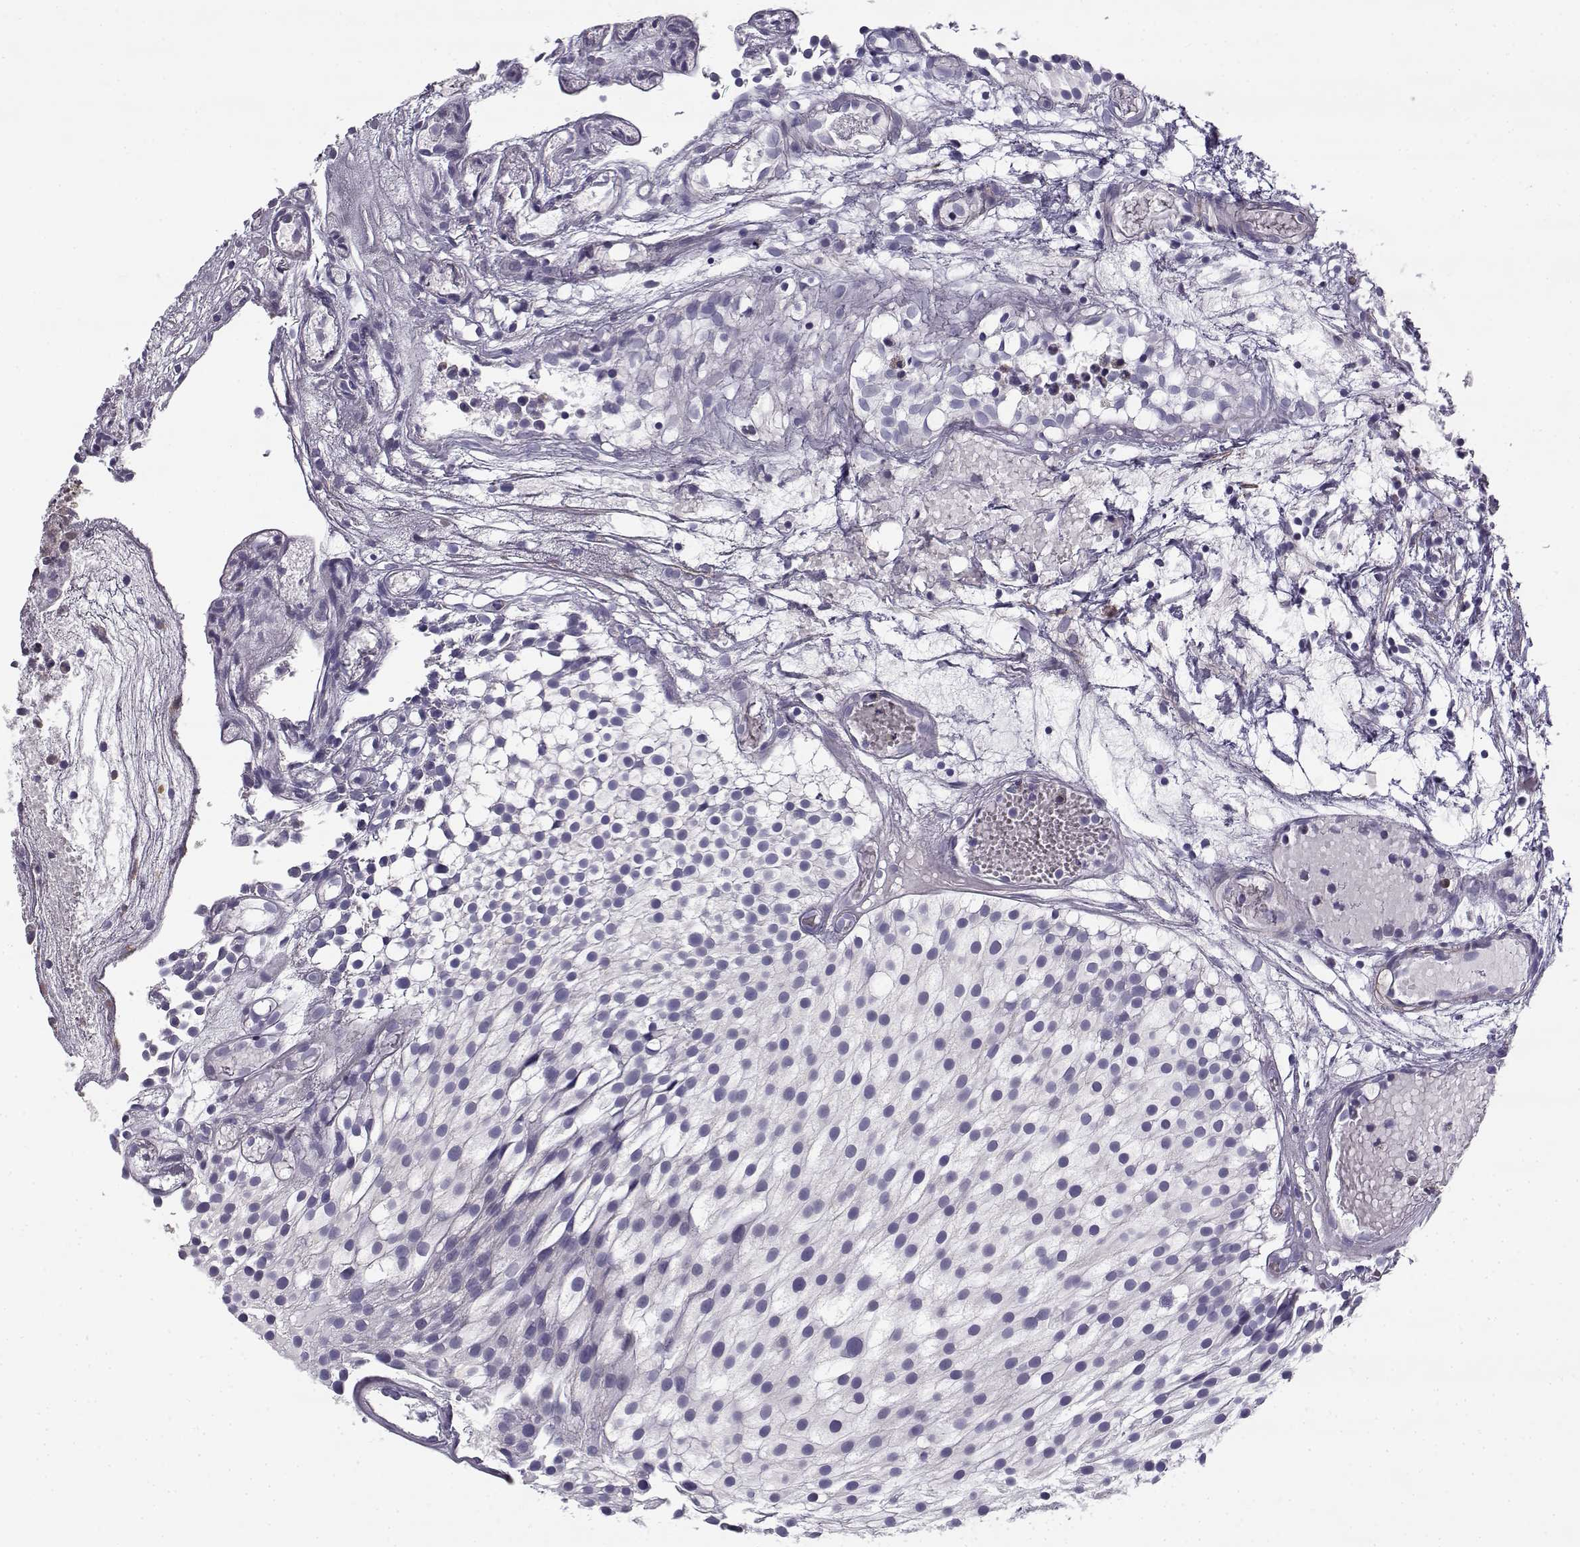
{"staining": {"intensity": "negative", "quantity": "none", "location": "none"}, "tissue": "urothelial cancer", "cell_type": "Tumor cells", "image_type": "cancer", "snomed": [{"axis": "morphology", "description": "Urothelial carcinoma, Low grade"}, {"axis": "topography", "description": "Urinary bladder"}], "caption": "Immunohistochemistry (IHC) histopathology image of urothelial cancer stained for a protein (brown), which demonstrates no staining in tumor cells. Nuclei are stained in blue.", "gene": "CREB3L3", "patient": {"sex": "male", "age": 79}}